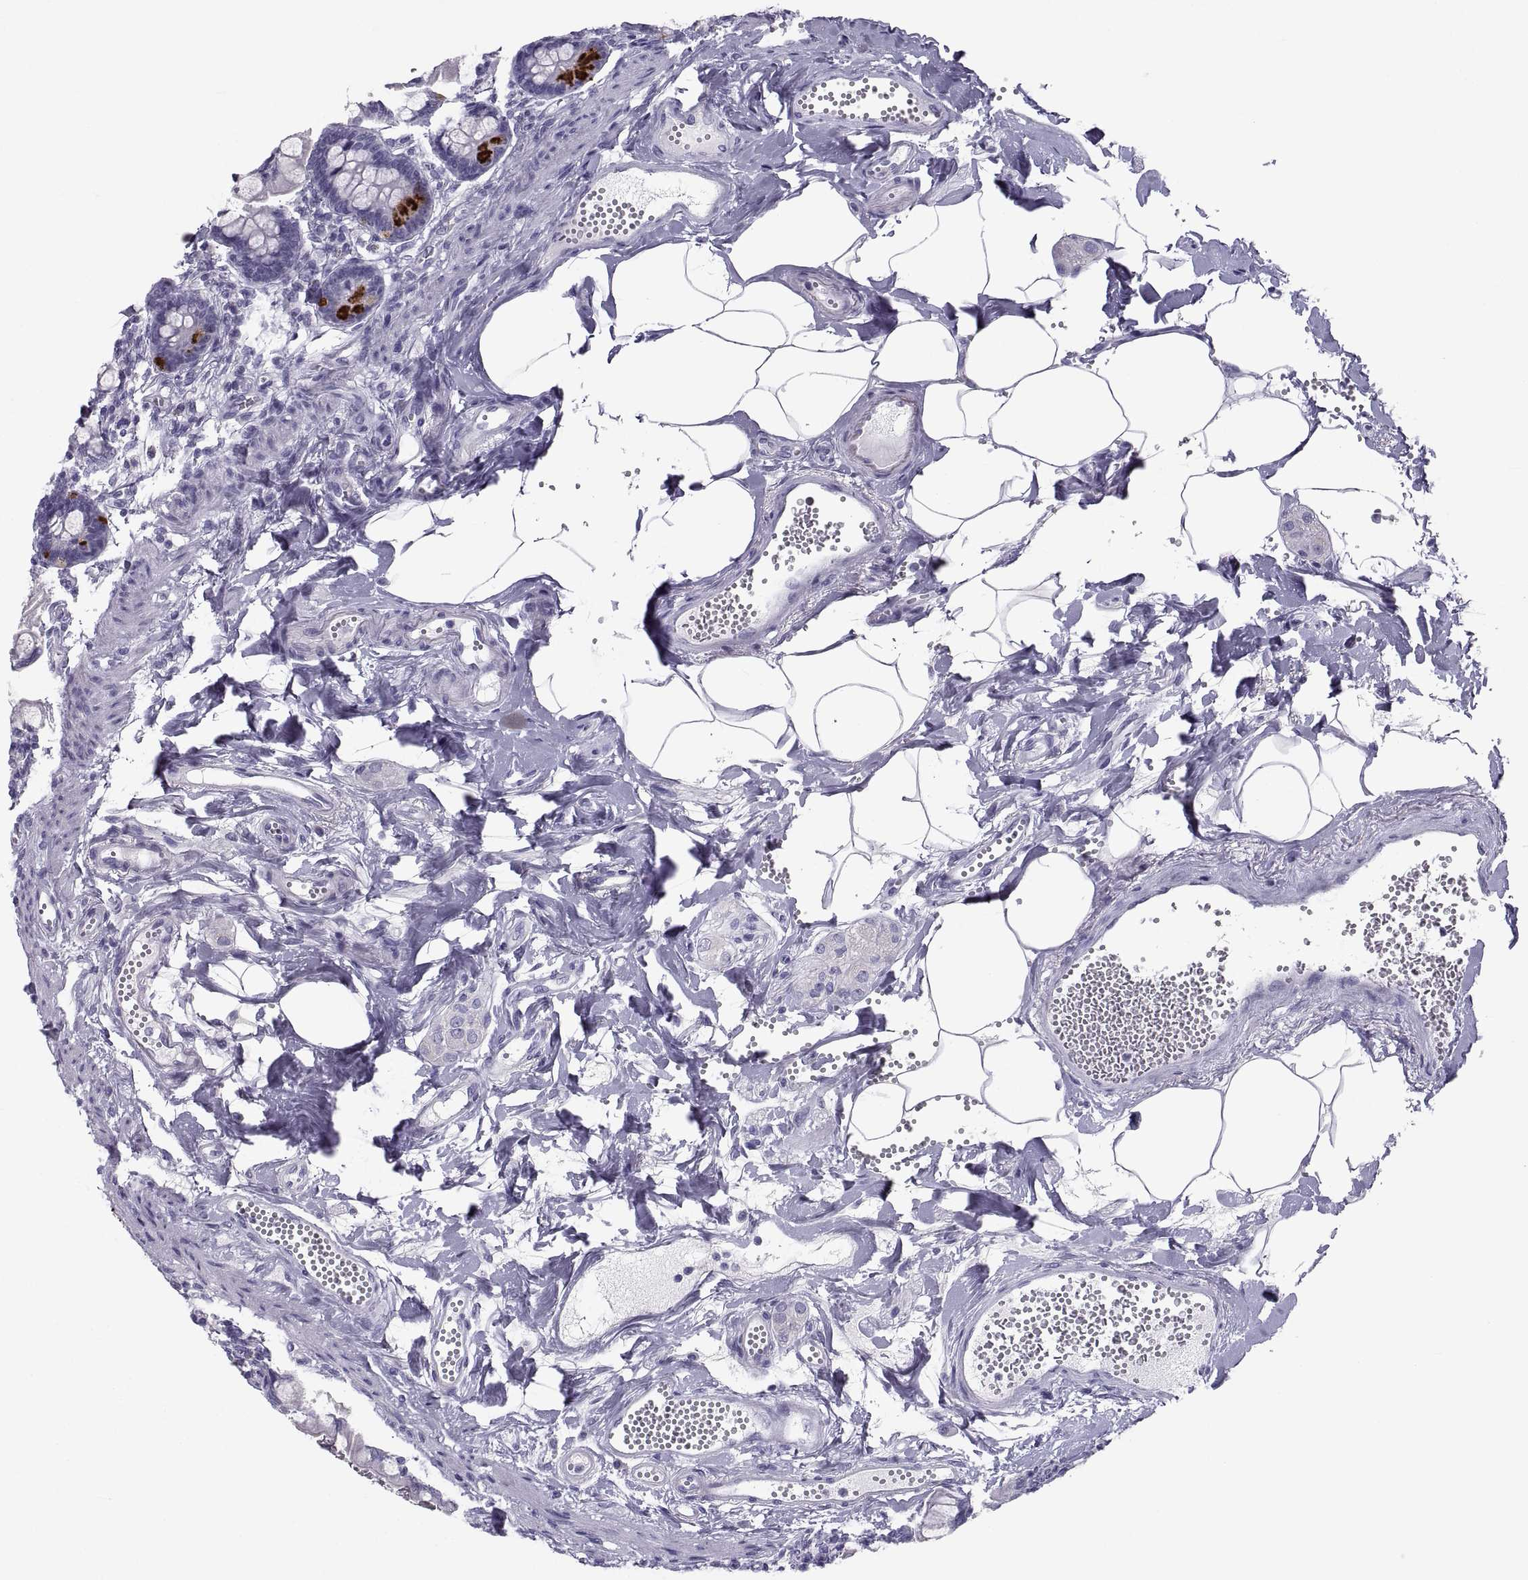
{"staining": {"intensity": "strong", "quantity": "<25%", "location": "cytoplasmic/membranous"}, "tissue": "small intestine", "cell_type": "Glandular cells", "image_type": "normal", "snomed": [{"axis": "morphology", "description": "Normal tissue, NOS"}, {"axis": "topography", "description": "Small intestine"}], "caption": "Immunohistochemical staining of normal human small intestine demonstrates <25% levels of strong cytoplasmic/membranous protein staining in approximately <25% of glandular cells. The staining was performed using DAB (3,3'-diaminobenzidine), with brown indicating positive protein expression. Nuclei are stained blue with hematoxylin.", "gene": "PCSK1N", "patient": {"sex": "female", "age": 56}}